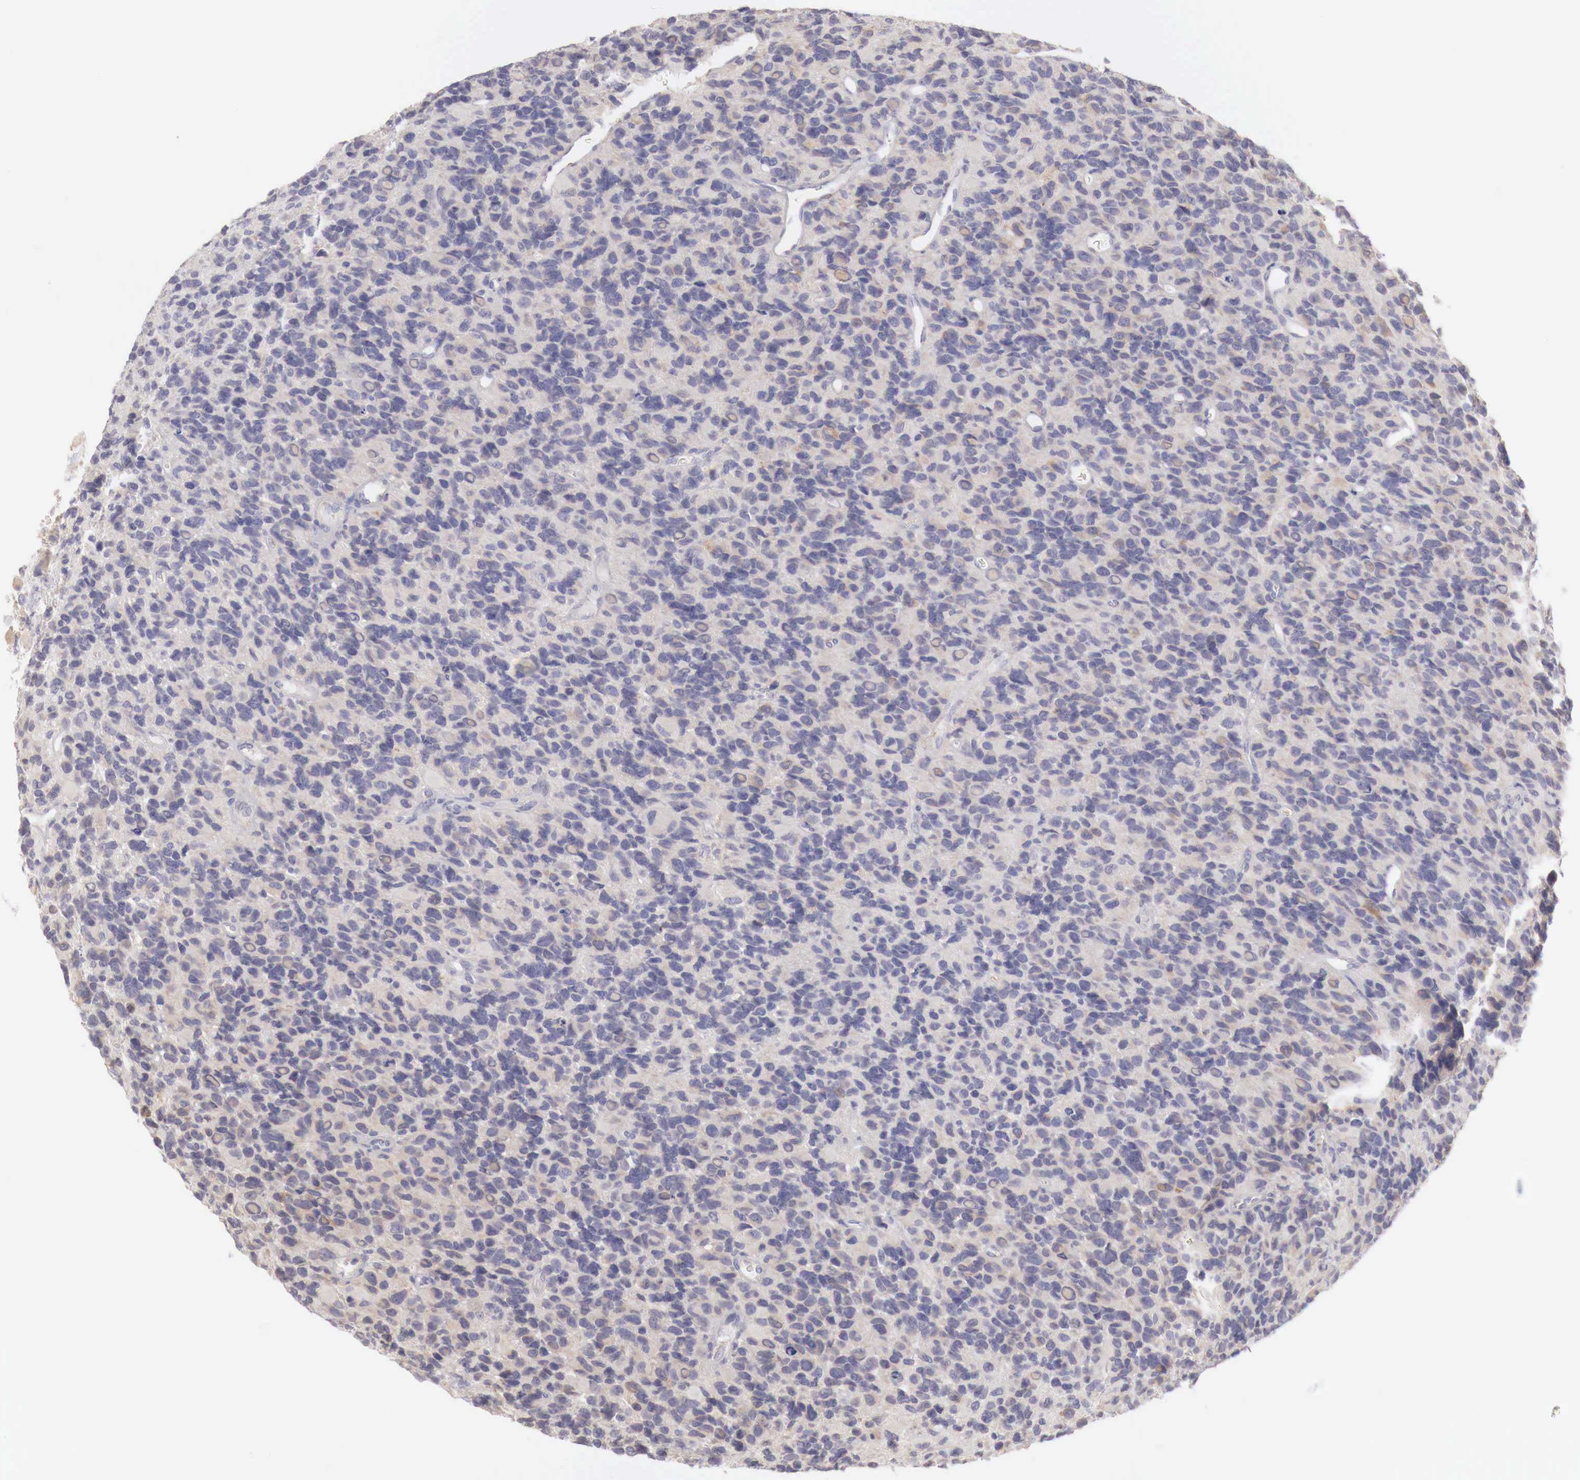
{"staining": {"intensity": "weak", "quantity": "<25%", "location": "cytoplasmic/membranous"}, "tissue": "glioma", "cell_type": "Tumor cells", "image_type": "cancer", "snomed": [{"axis": "morphology", "description": "Glioma, malignant, High grade"}, {"axis": "topography", "description": "Brain"}], "caption": "DAB (3,3'-diaminobenzidine) immunohistochemical staining of human glioma exhibits no significant expression in tumor cells. (Stains: DAB (3,3'-diaminobenzidine) immunohistochemistry (IHC) with hematoxylin counter stain, Microscopy: brightfield microscopy at high magnification).", "gene": "NSDHL", "patient": {"sex": "male", "age": 77}}